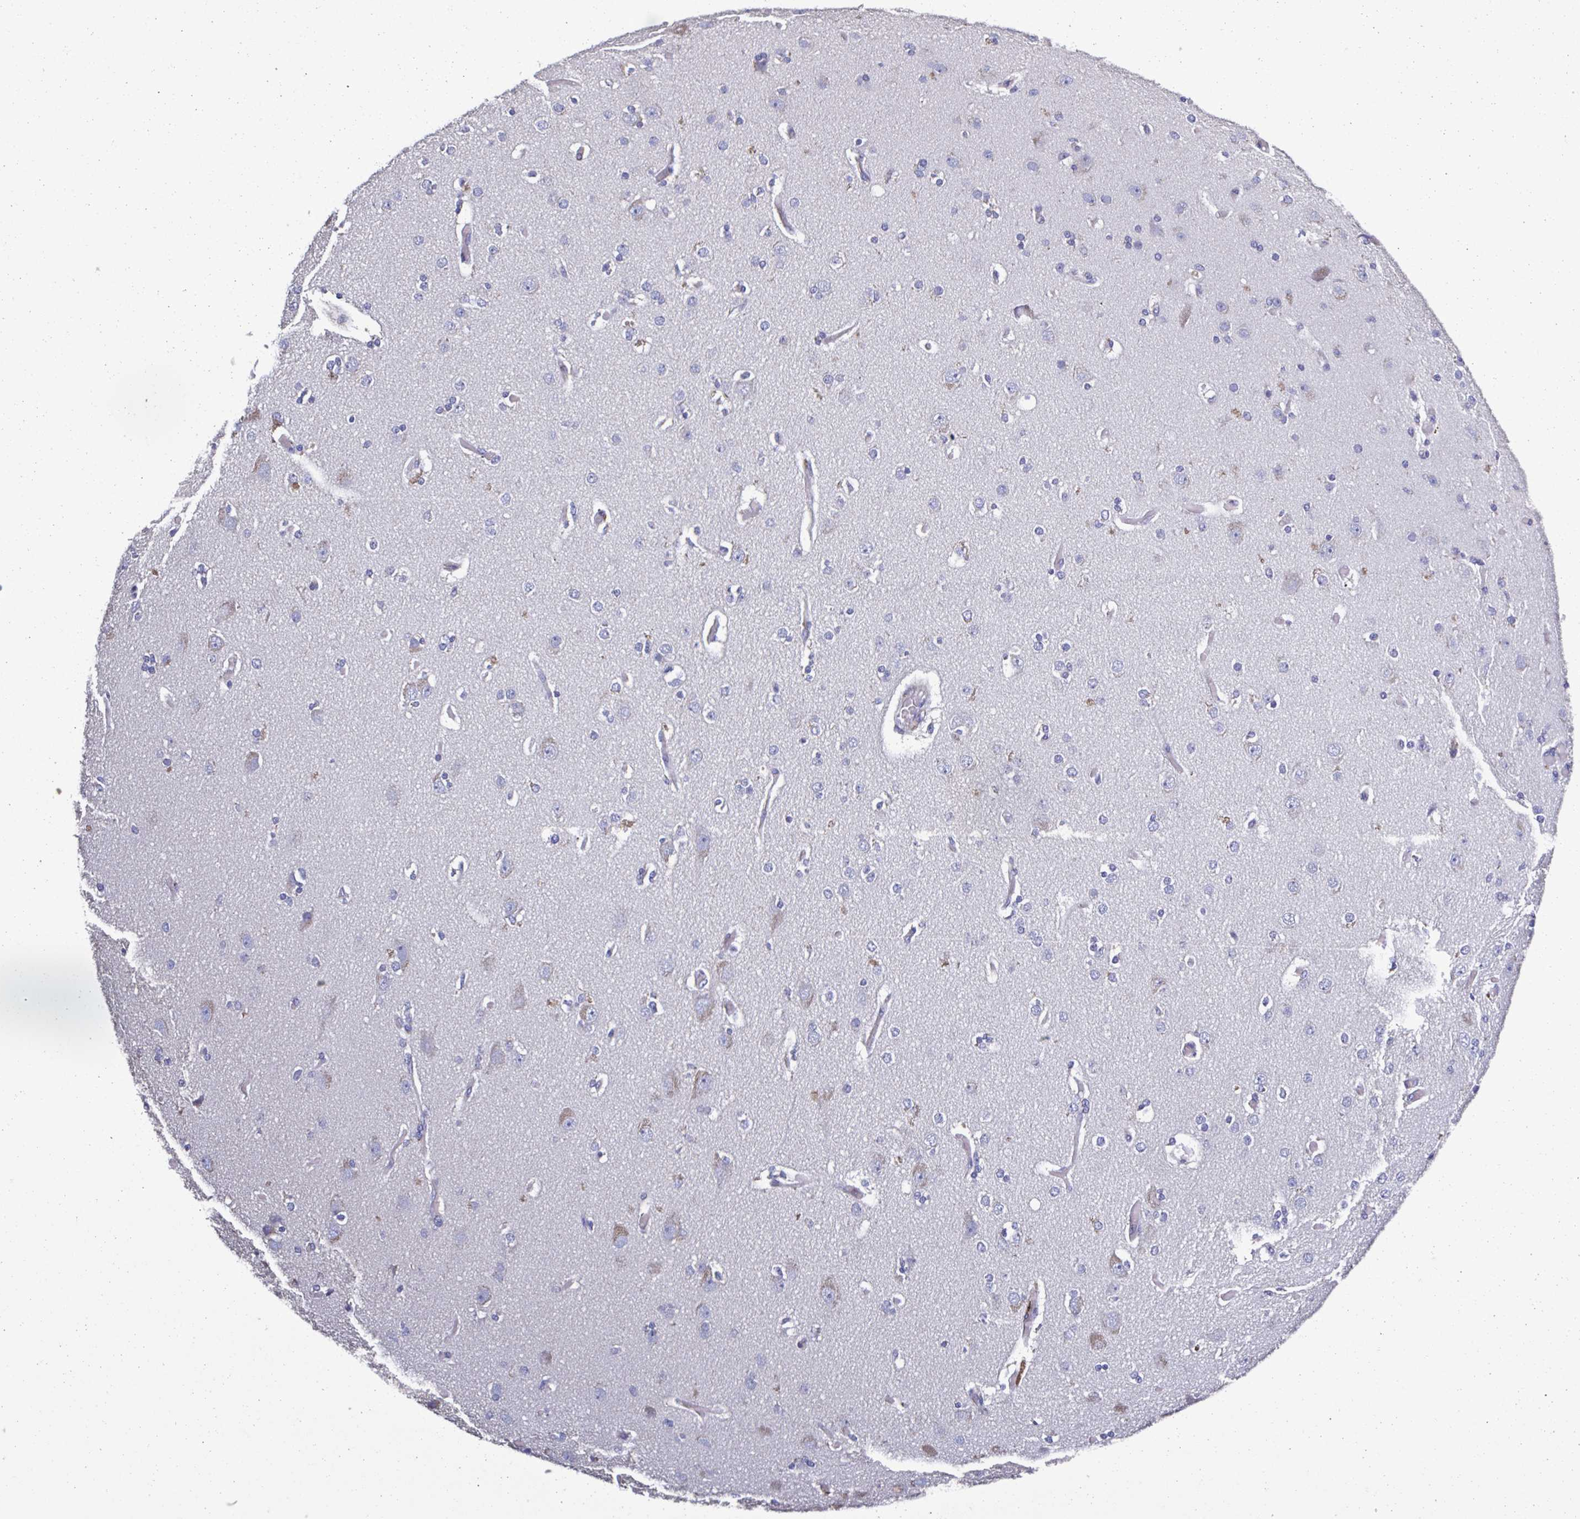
{"staining": {"intensity": "negative", "quantity": "none", "location": "none"}, "tissue": "cerebral cortex", "cell_type": "Endothelial cells", "image_type": "normal", "snomed": [{"axis": "morphology", "description": "Normal tissue, NOS"}, {"axis": "morphology", "description": "Glioma, malignant, High grade"}, {"axis": "topography", "description": "Cerebral cortex"}], "caption": "Immunohistochemistry histopathology image of unremarkable human cerebral cortex stained for a protein (brown), which demonstrates no staining in endothelial cells. (DAB immunohistochemistry (IHC) visualized using brightfield microscopy, high magnification).", "gene": "PLA2G4E", "patient": {"sex": "male", "age": 71}}